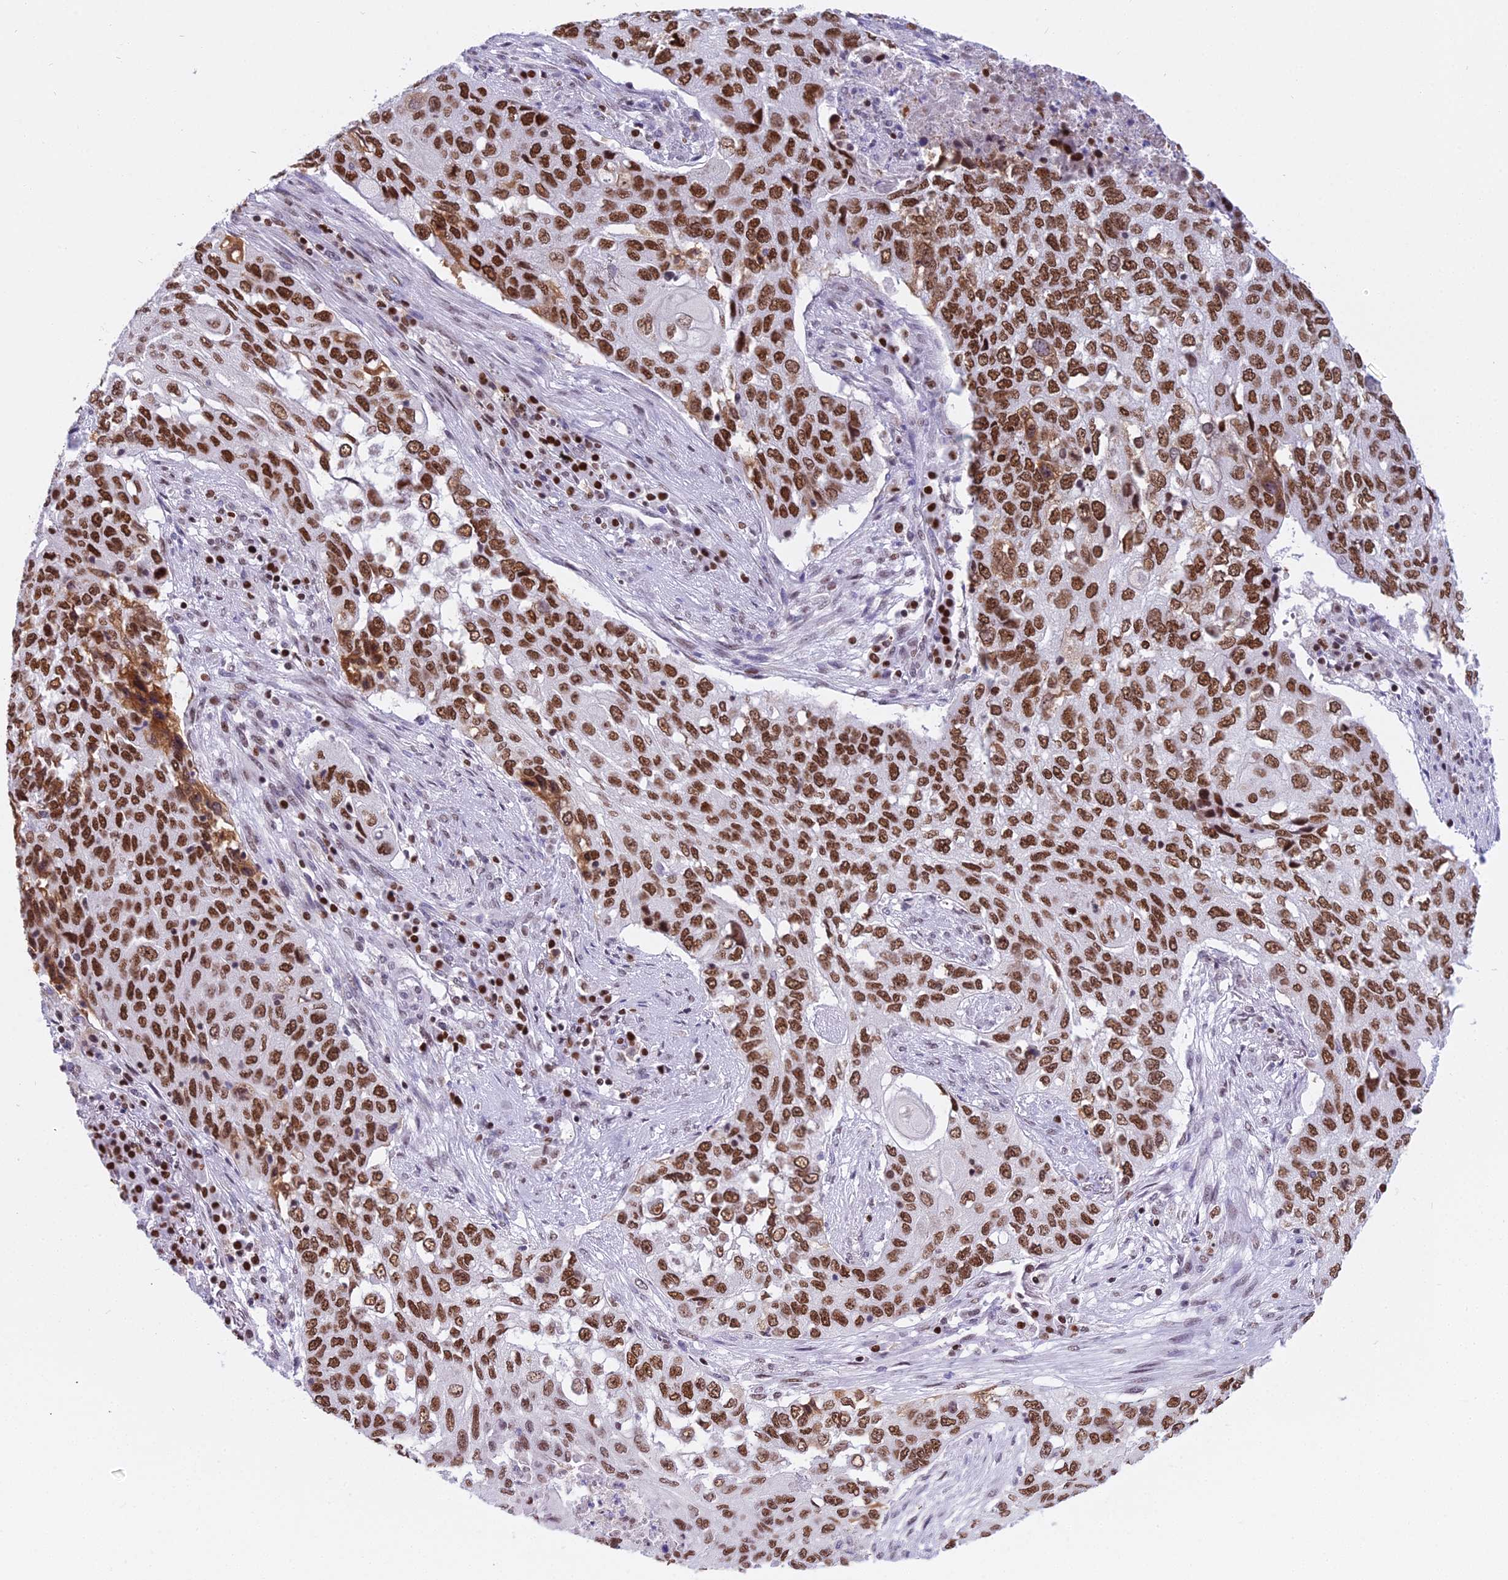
{"staining": {"intensity": "strong", "quantity": ">75%", "location": "nuclear"}, "tissue": "lung cancer", "cell_type": "Tumor cells", "image_type": "cancer", "snomed": [{"axis": "morphology", "description": "Squamous cell carcinoma, NOS"}, {"axis": "topography", "description": "Lung"}], "caption": "Protein expression analysis of lung squamous cell carcinoma reveals strong nuclear staining in approximately >75% of tumor cells.", "gene": "PARP1", "patient": {"sex": "female", "age": 63}}